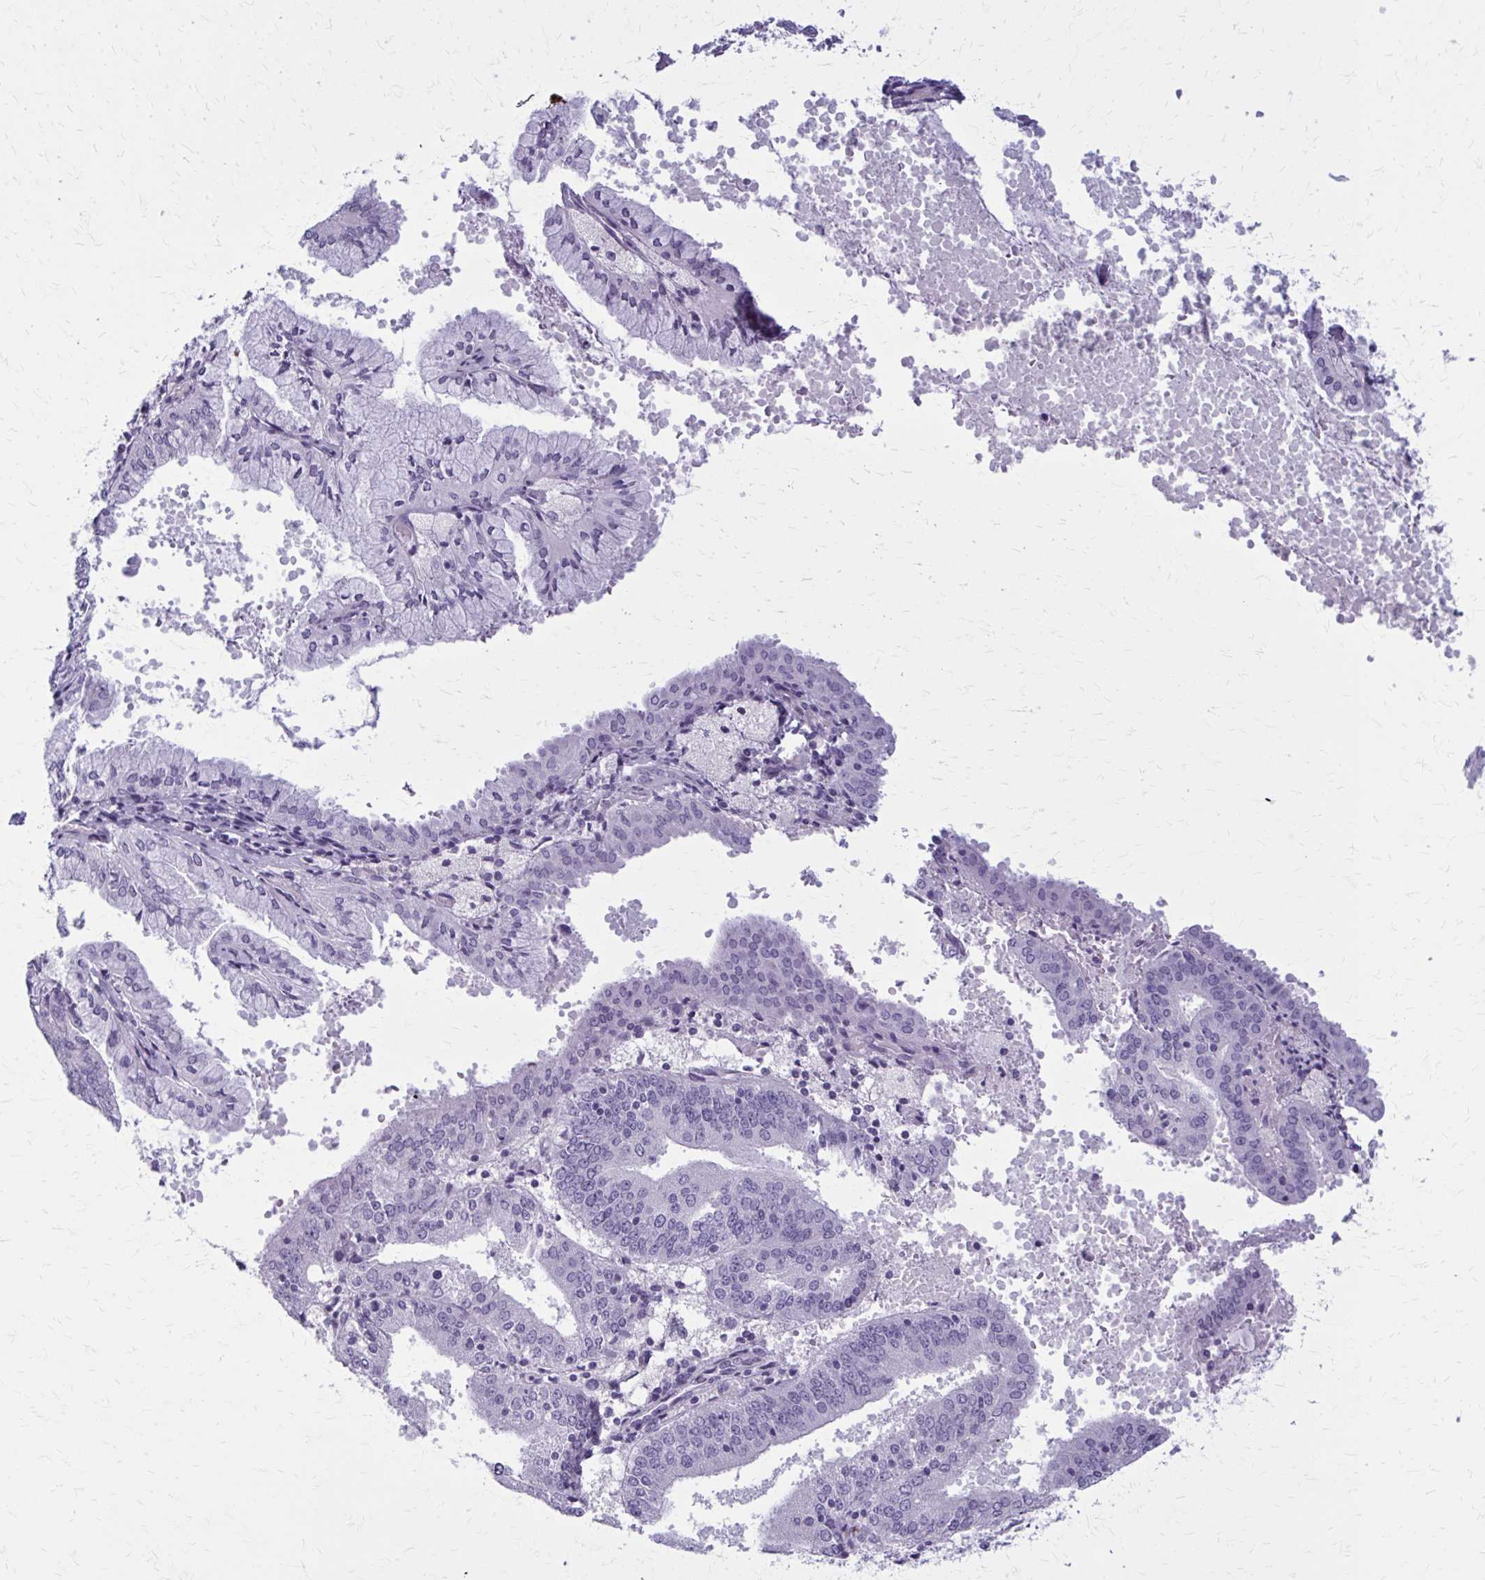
{"staining": {"intensity": "negative", "quantity": "none", "location": "none"}, "tissue": "endometrial cancer", "cell_type": "Tumor cells", "image_type": "cancer", "snomed": [{"axis": "morphology", "description": "Adenocarcinoma, NOS"}, {"axis": "topography", "description": "Endometrium"}], "caption": "The micrograph exhibits no significant expression in tumor cells of endometrial cancer (adenocarcinoma).", "gene": "CASQ2", "patient": {"sex": "female", "age": 63}}